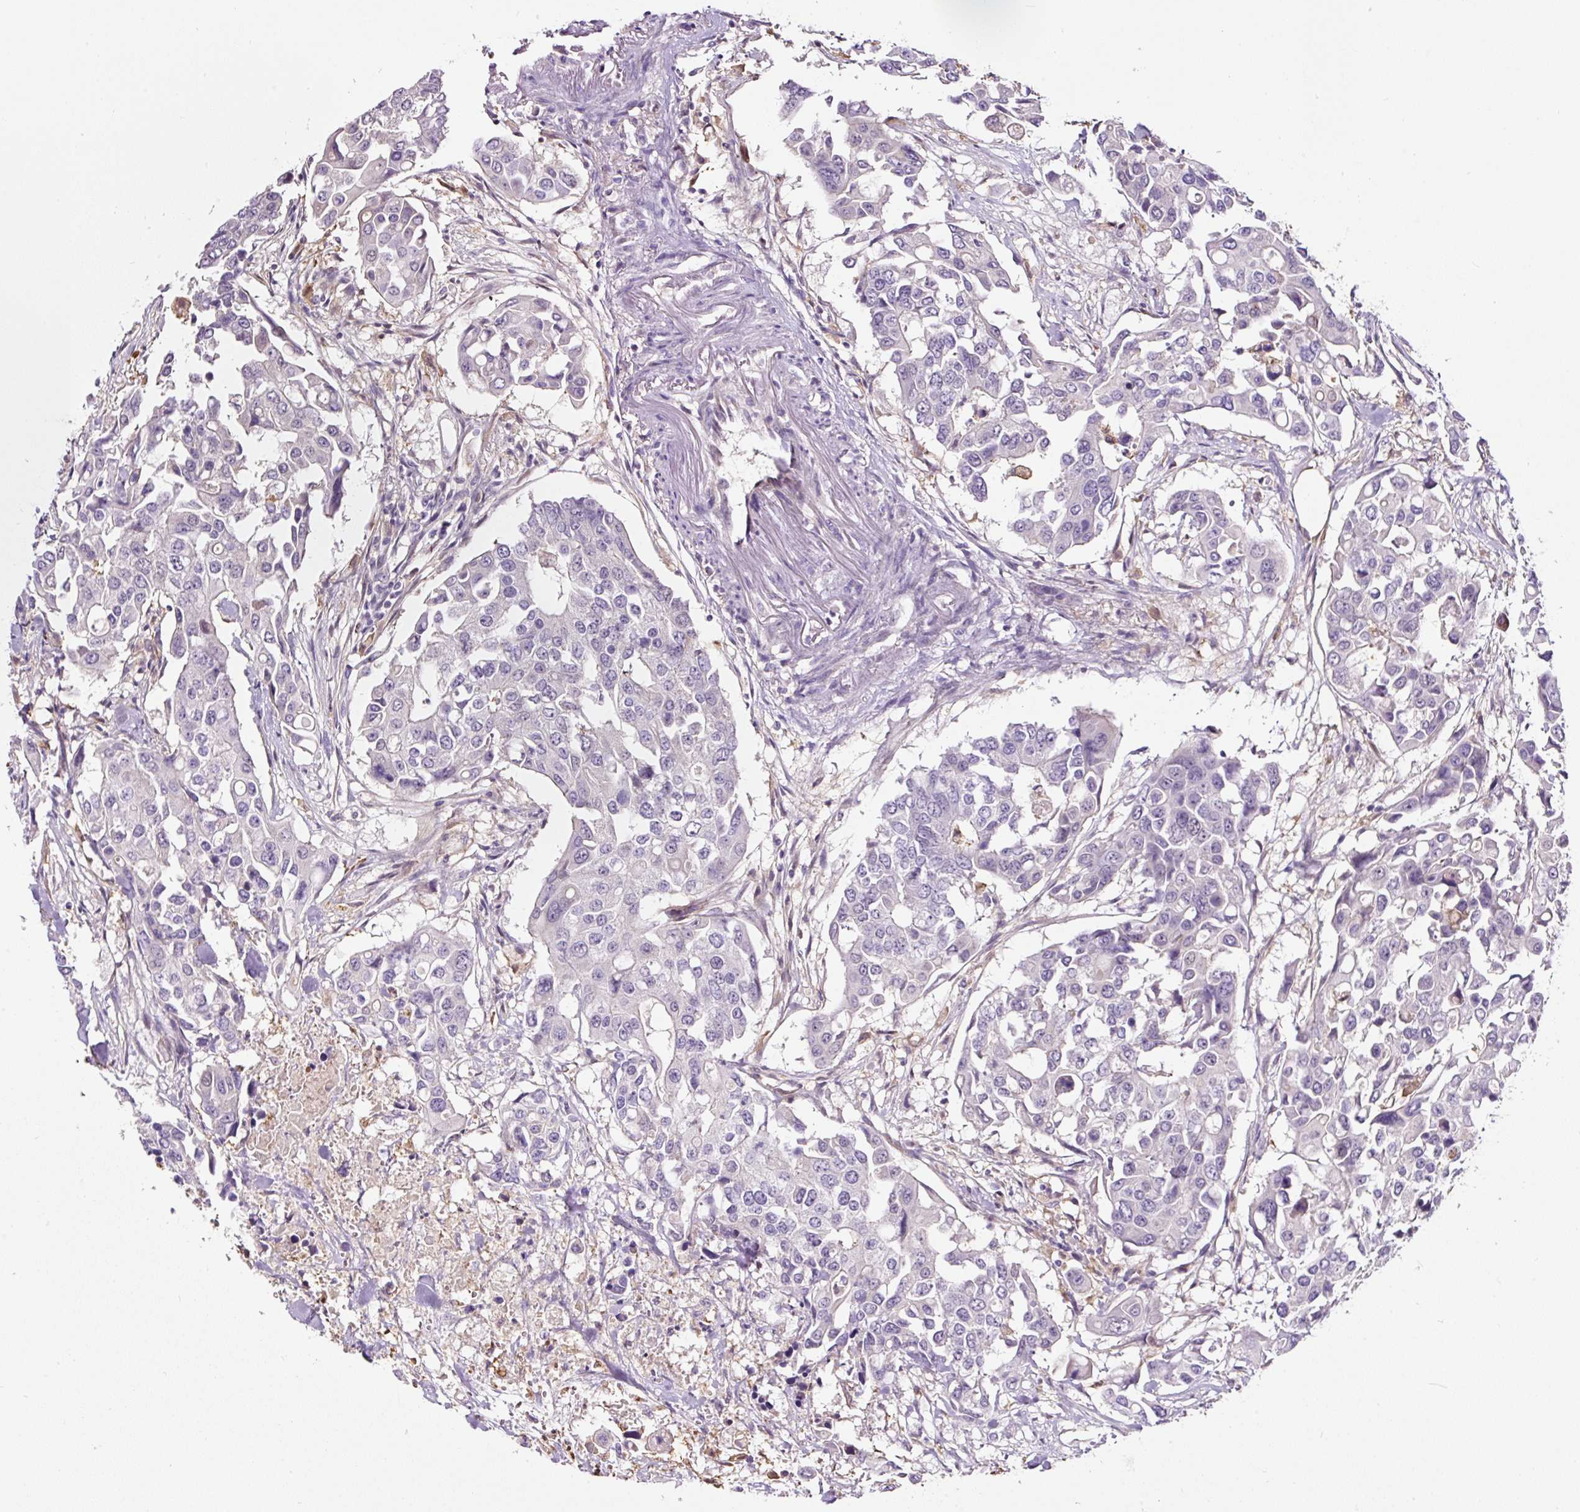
{"staining": {"intensity": "negative", "quantity": "none", "location": "none"}, "tissue": "colorectal cancer", "cell_type": "Tumor cells", "image_type": "cancer", "snomed": [{"axis": "morphology", "description": "Adenocarcinoma, NOS"}, {"axis": "topography", "description": "Colon"}], "caption": "A high-resolution photomicrograph shows immunohistochemistry staining of adenocarcinoma (colorectal), which exhibits no significant expression in tumor cells.", "gene": "LRRC24", "patient": {"sex": "male", "age": 77}}